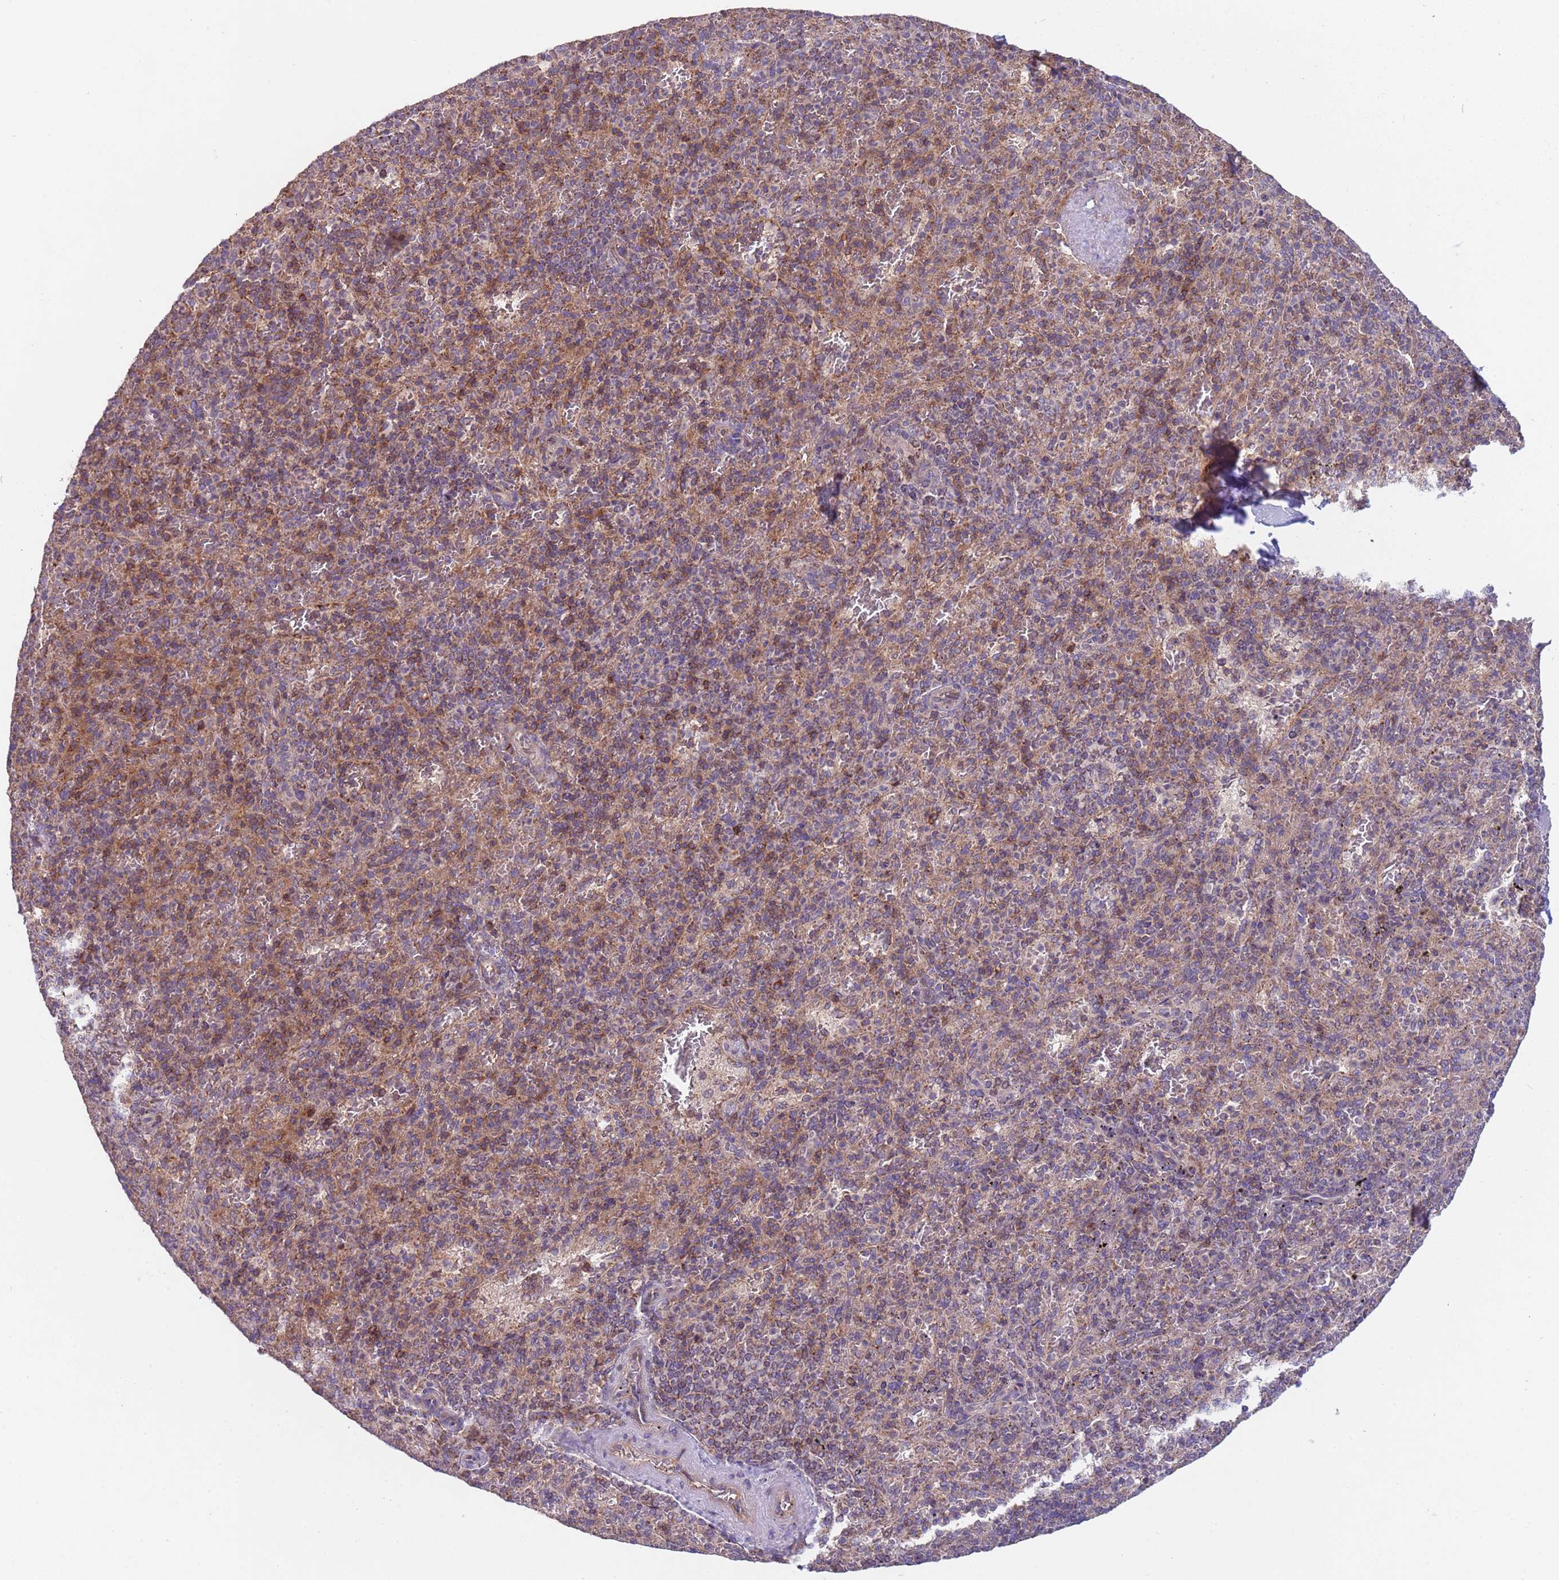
{"staining": {"intensity": "moderate", "quantity": ">75%", "location": "cytoplasmic/membranous"}, "tissue": "spleen", "cell_type": "Cells in red pulp", "image_type": "normal", "snomed": [{"axis": "morphology", "description": "Normal tissue, NOS"}, {"axis": "topography", "description": "Spleen"}], "caption": "The histopathology image demonstrates staining of unremarkable spleen, revealing moderate cytoplasmic/membranous protein positivity (brown color) within cells in red pulp.", "gene": "ACAD8", "patient": {"sex": "male", "age": 82}}